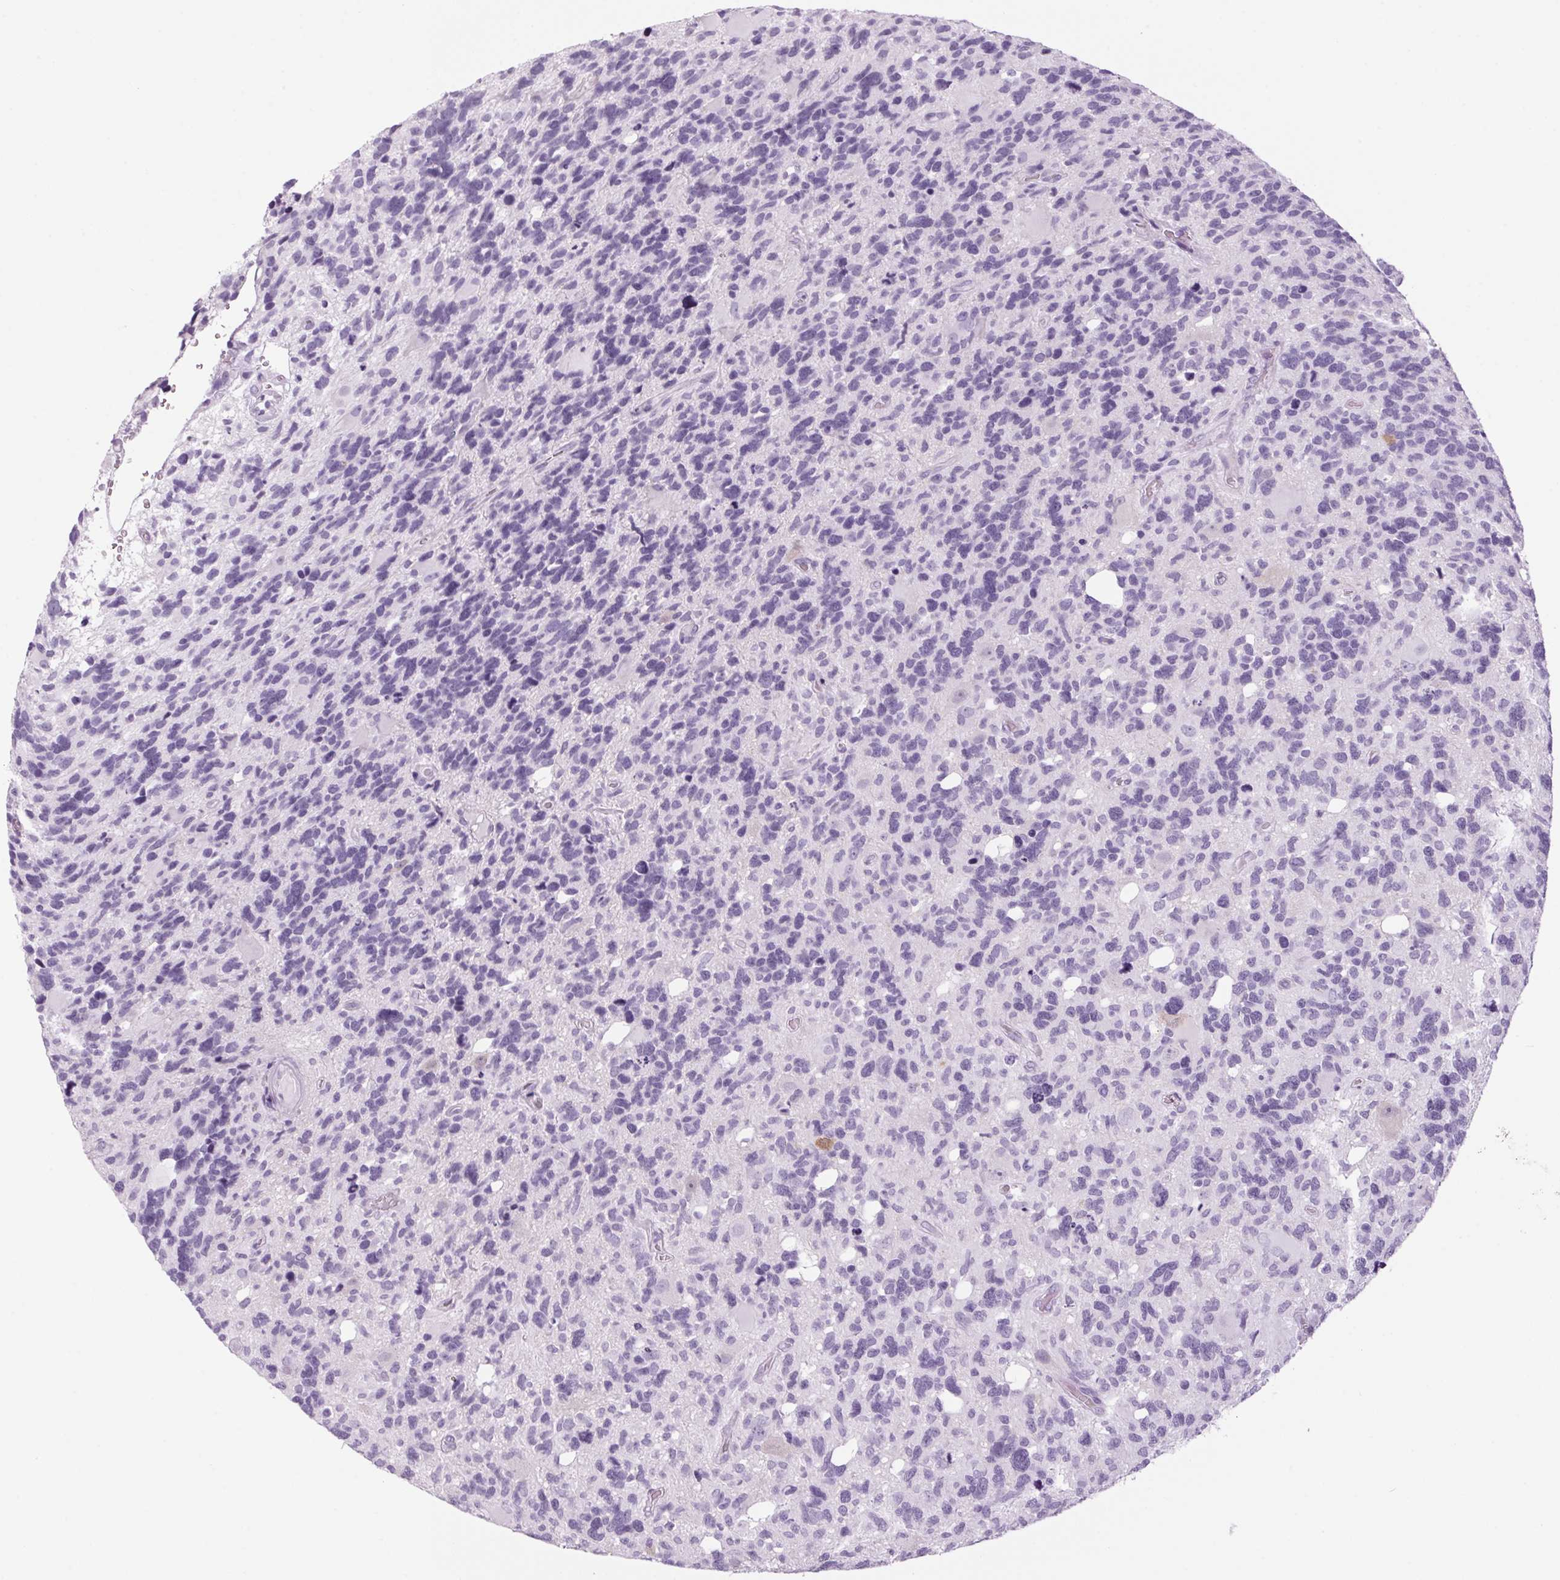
{"staining": {"intensity": "negative", "quantity": "none", "location": "none"}, "tissue": "glioma", "cell_type": "Tumor cells", "image_type": "cancer", "snomed": [{"axis": "morphology", "description": "Glioma, malignant, High grade"}, {"axis": "topography", "description": "Brain"}], "caption": "Tumor cells show no significant expression in glioma.", "gene": "PPP1R1A", "patient": {"sex": "male", "age": 49}}